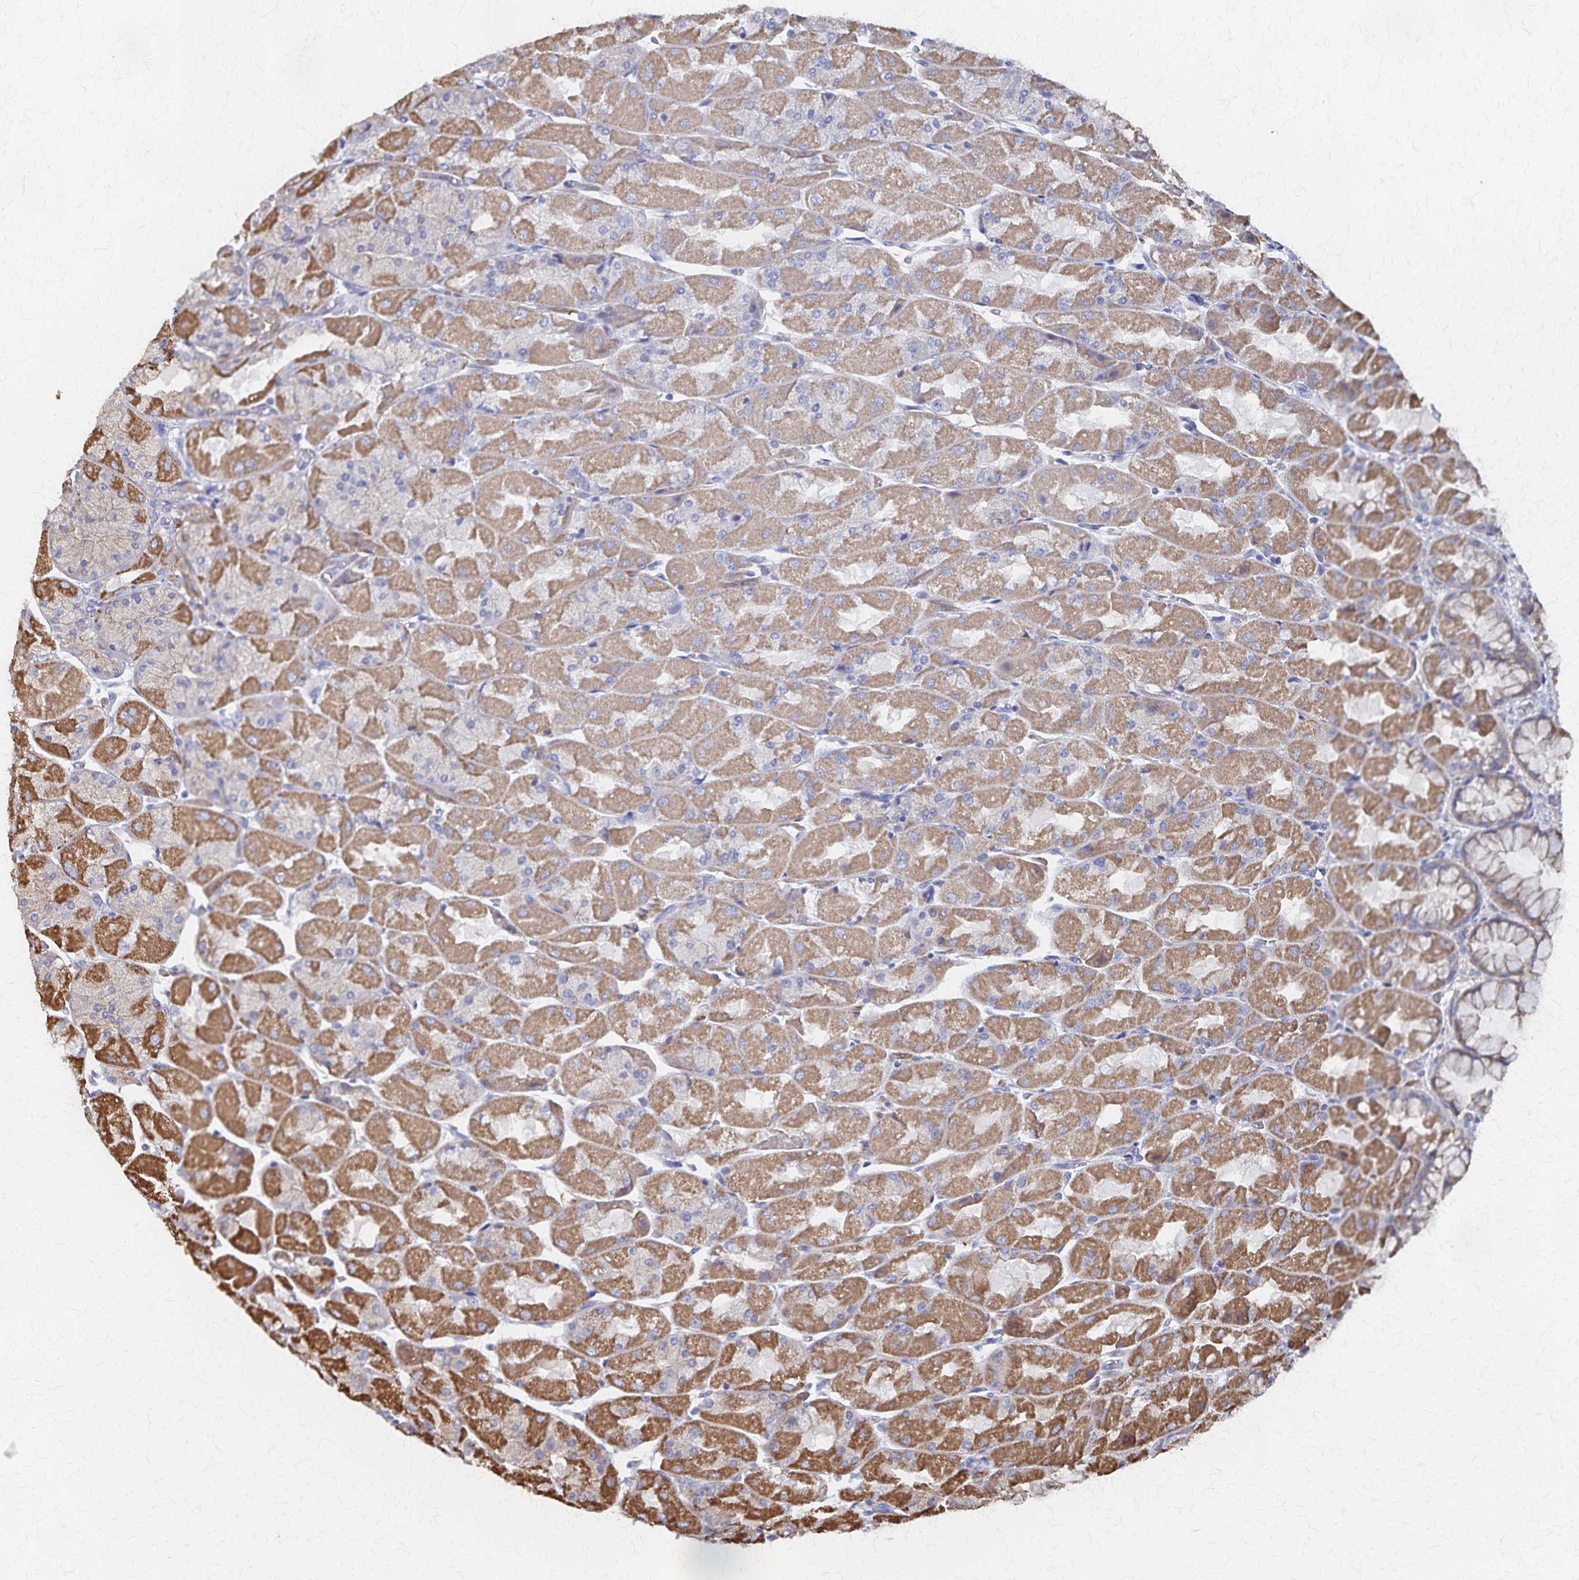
{"staining": {"intensity": "moderate", "quantity": ">75%", "location": "cytoplasmic/membranous"}, "tissue": "stomach", "cell_type": "Glandular cells", "image_type": "normal", "snomed": [{"axis": "morphology", "description": "Normal tissue, NOS"}, {"axis": "topography", "description": "Stomach"}], "caption": "Approximately >75% of glandular cells in unremarkable human stomach demonstrate moderate cytoplasmic/membranous protein staining as visualized by brown immunohistochemical staining.", "gene": "PGAP2", "patient": {"sex": "female", "age": 61}}